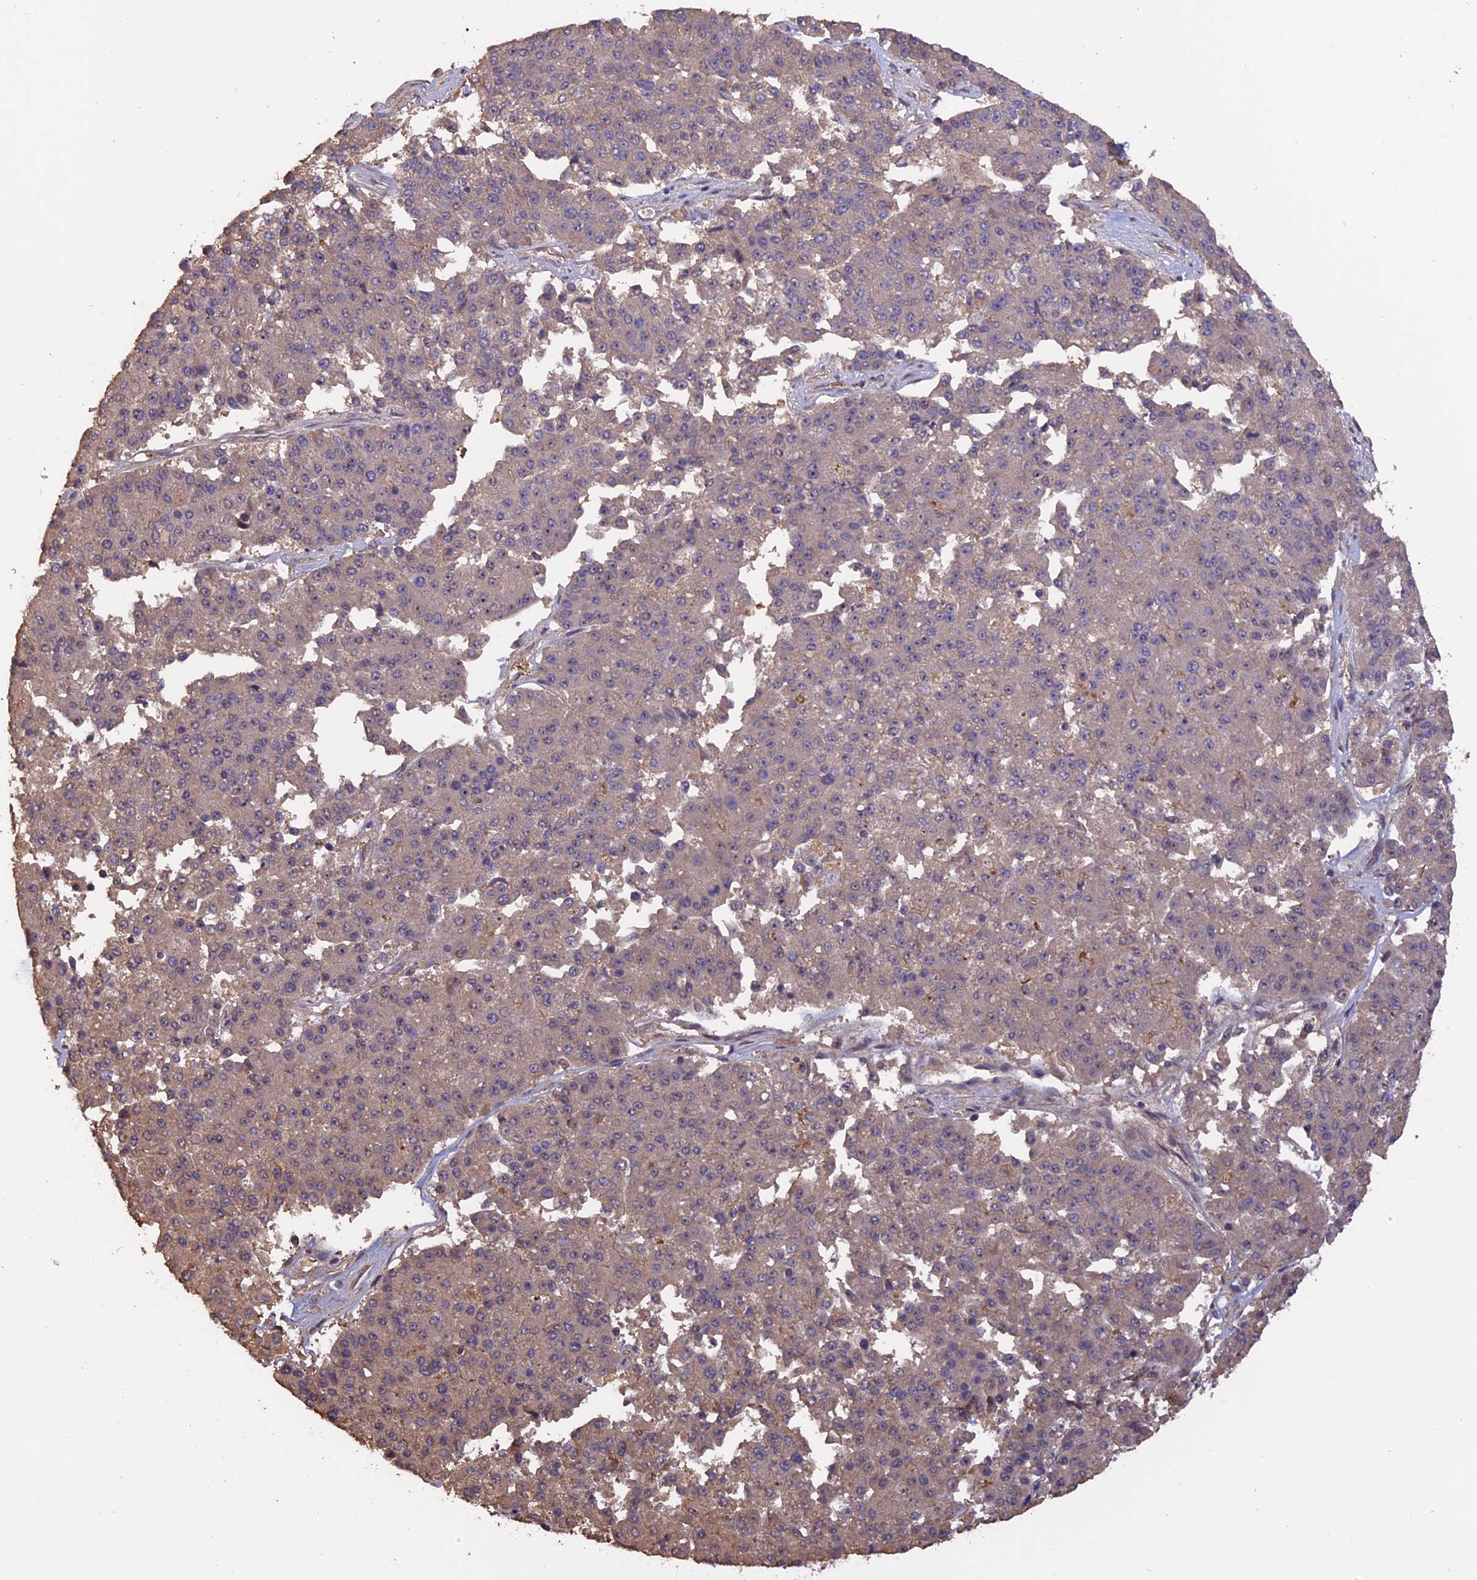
{"staining": {"intensity": "negative", "quantity": "none", "location": "none"}, "tissue": "pancreatic cancer", "cell_type": "Tumor cells", "image_type": "cancer", "snomed": [{"axis": "morphology", "description": "Adenocarcinoma, NOS"}, {"axis": "topography", "description": "Pancreas"}], "caption": "Immunohistochemistry (IHC) histopathology image of neoplastic tissue: pancreatic adenocarcinoma stained with DAB (3,3'-diaminobenzidine) exhibits no significant protein expression in tumor cells.", "gene": "RASAL1", "patient": {"sex": "male", "age": 50}}